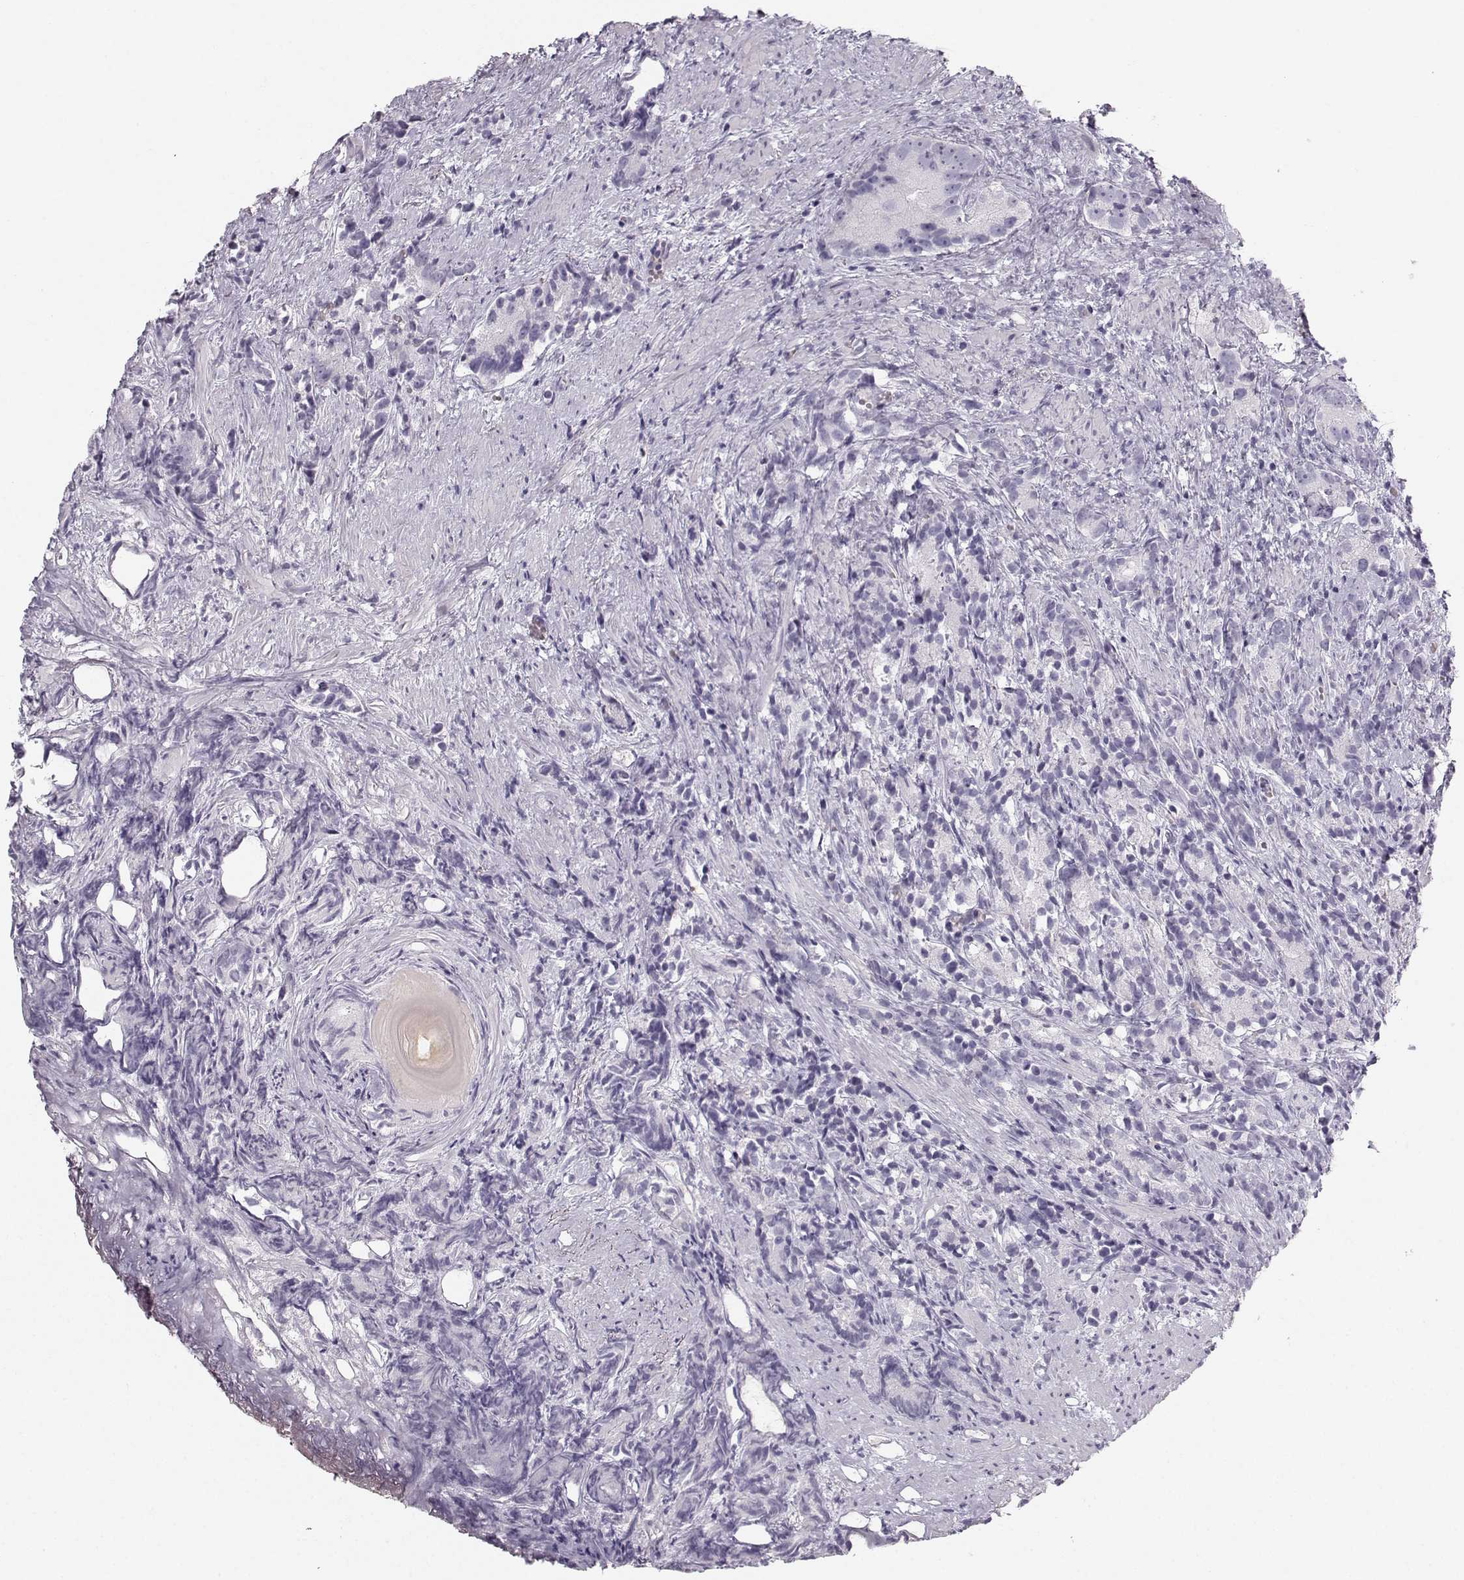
{"staining": {"intensity": "negative", "quantity": "none", "location": "none"}, "tissue": "prostate cancer", "cell_type": "Tumor cells", "image_type": "cancer", "snomed": [{"axis": "morphology", "description": "Adenocarcinoma, High grade"}, {"axis": "topography", "description": "Prostate"}], "caption": "Tumor cells show no significant positivity in prostate adenocarcinoma (high-grade). Nuclei are stained in blue.", "gene": "CASR", "patient": {"sex": "male", "age": 90}}